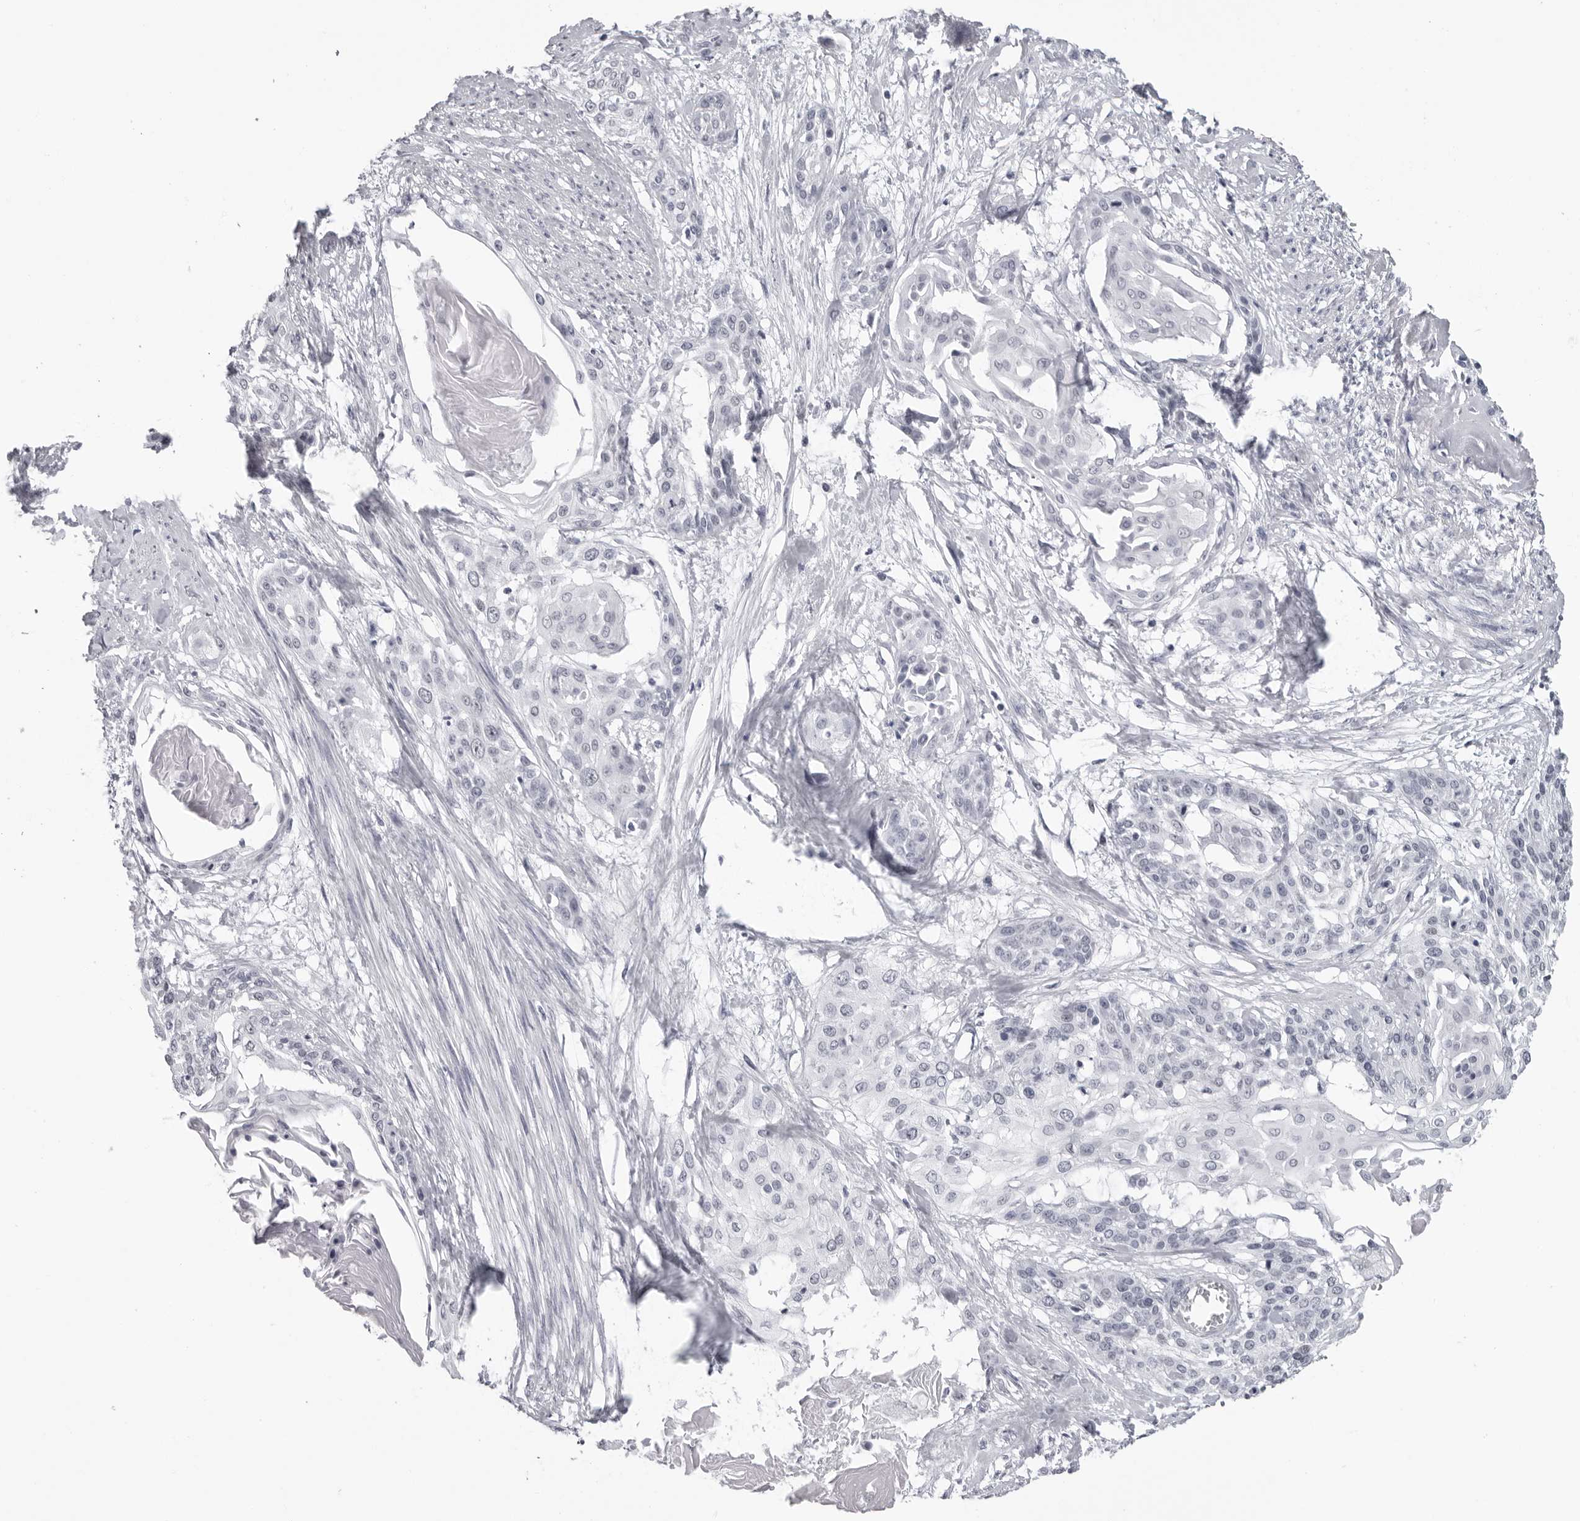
{"staining": {"intensity": "negative", "quantity": "none", "location": "none"}, "tissue": "cervical cancer", "cell_type": "Tumor cells", "image_type": "cancer", "snomed": [{"axis": "morphology", "description": "Squamous cell carcinoma, NOS"}, {"axis": "topography", "description": "Cervix"}], "caption": "Immunohistochemistry of squamous cell carcinoma (cervical) shows no positivity in tumor cells.", "gene": "ESPN", "patient": {"sex": "female", "age": 57}}